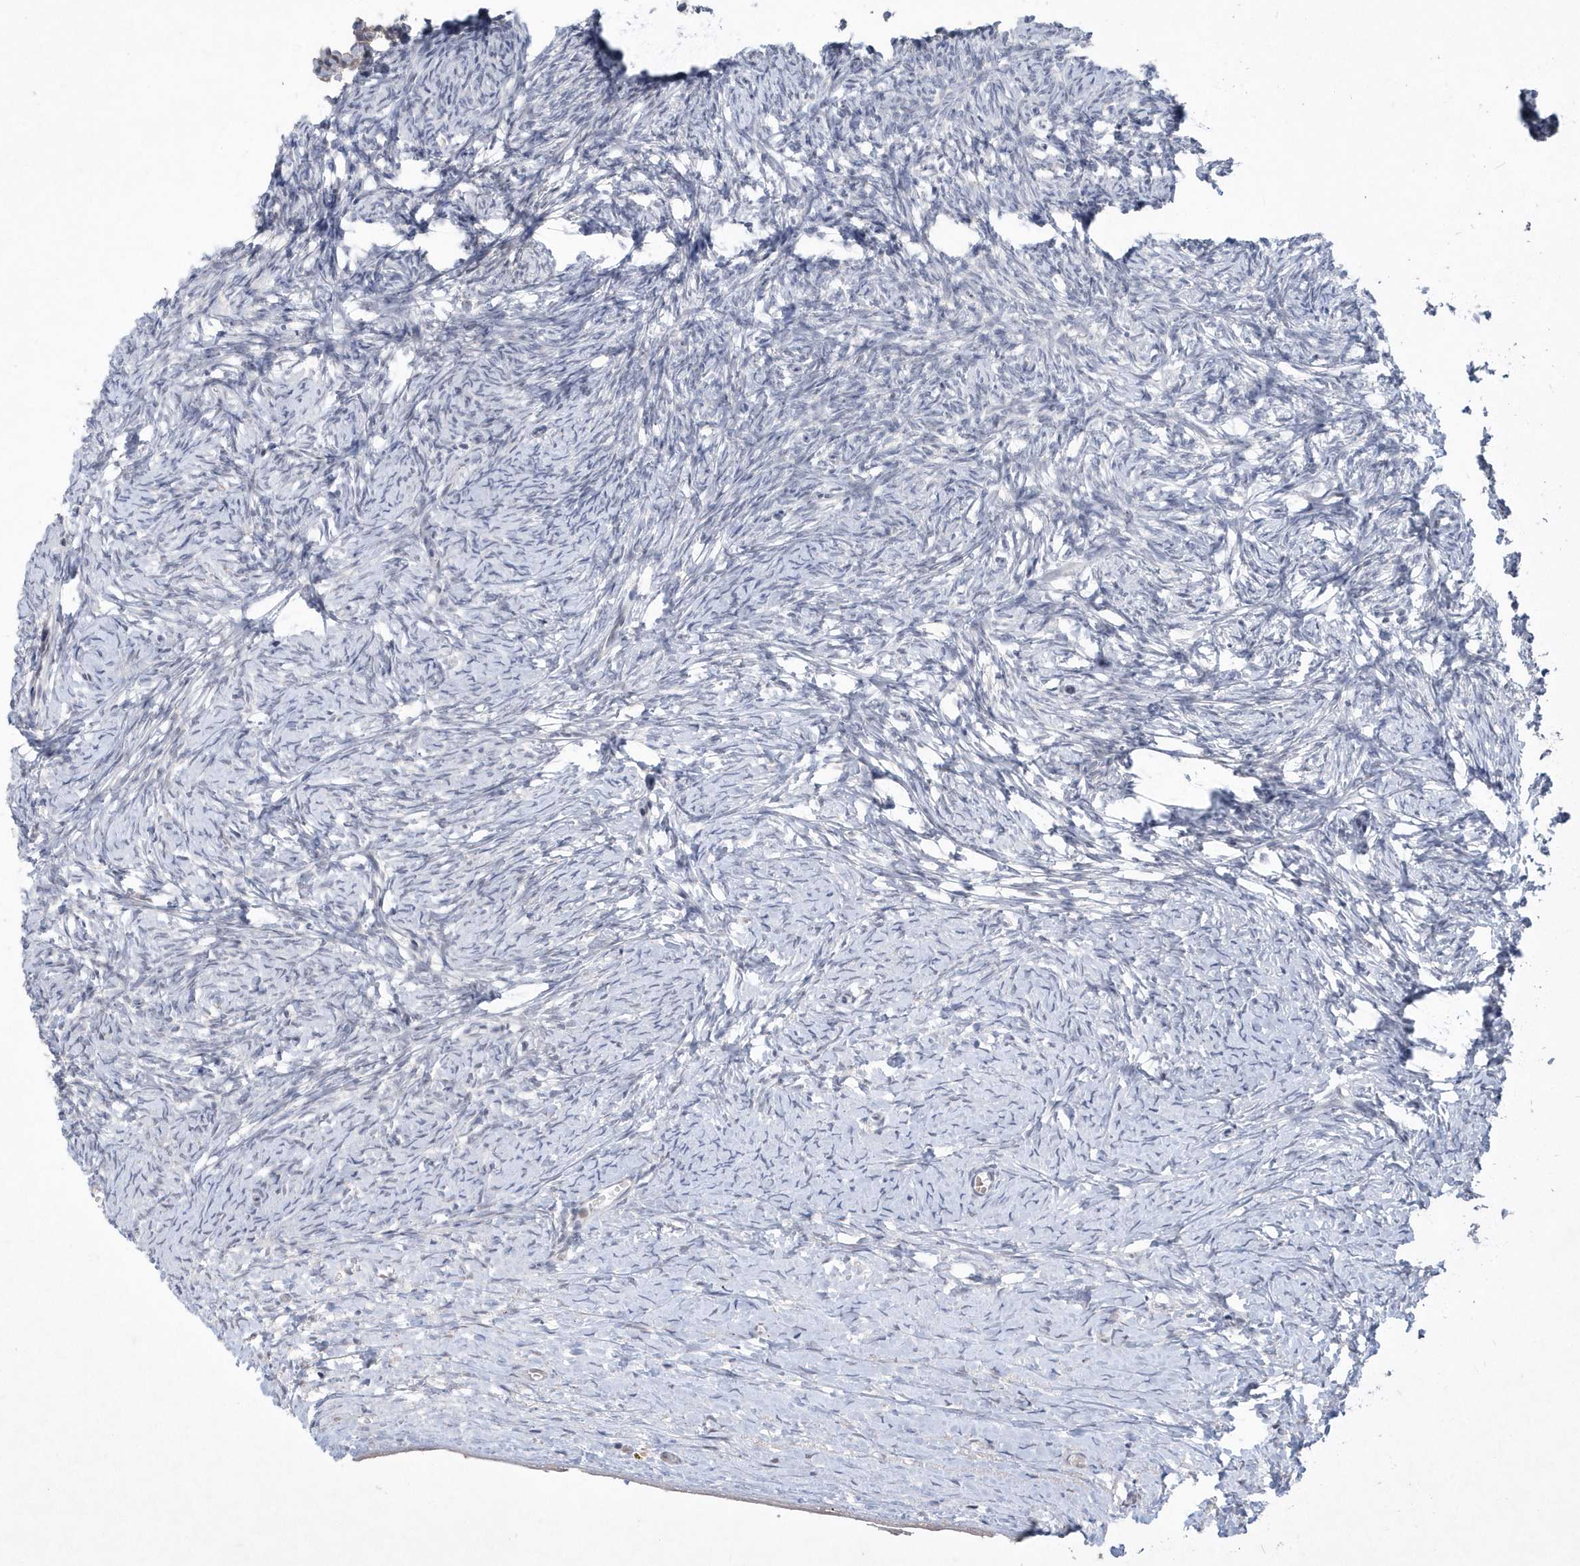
{"staining": {"intensity": "weak", "quantity": "<25%", "location": "cytoplasmic/membranous"}, "tissue": "ovary", "cell_type": "Ovarian stroma cells", "image_type": "normal", "snomed": [{"axis": "morphology", "description": "Normal tissue, NOS"}, {"axis": "morphology", "description": "Developmental malformation"}, {"axis": "topography", "description": "Ovary"}], "caption": "A high-resolution micrograph shows immunohistochemistry (IHC) staining of benign ovary, which demonstrates no significant staining in ovarian stroma cells. The staining was performed using DAB (3,3'-diaminobenzidine) to visualize the protein expression in brown, while the nuclei were stained in blue with hematoxylin (Magnification: 20x).", "gene": "TSPEAR", "patient": {"sex": "female", "age": 39}}